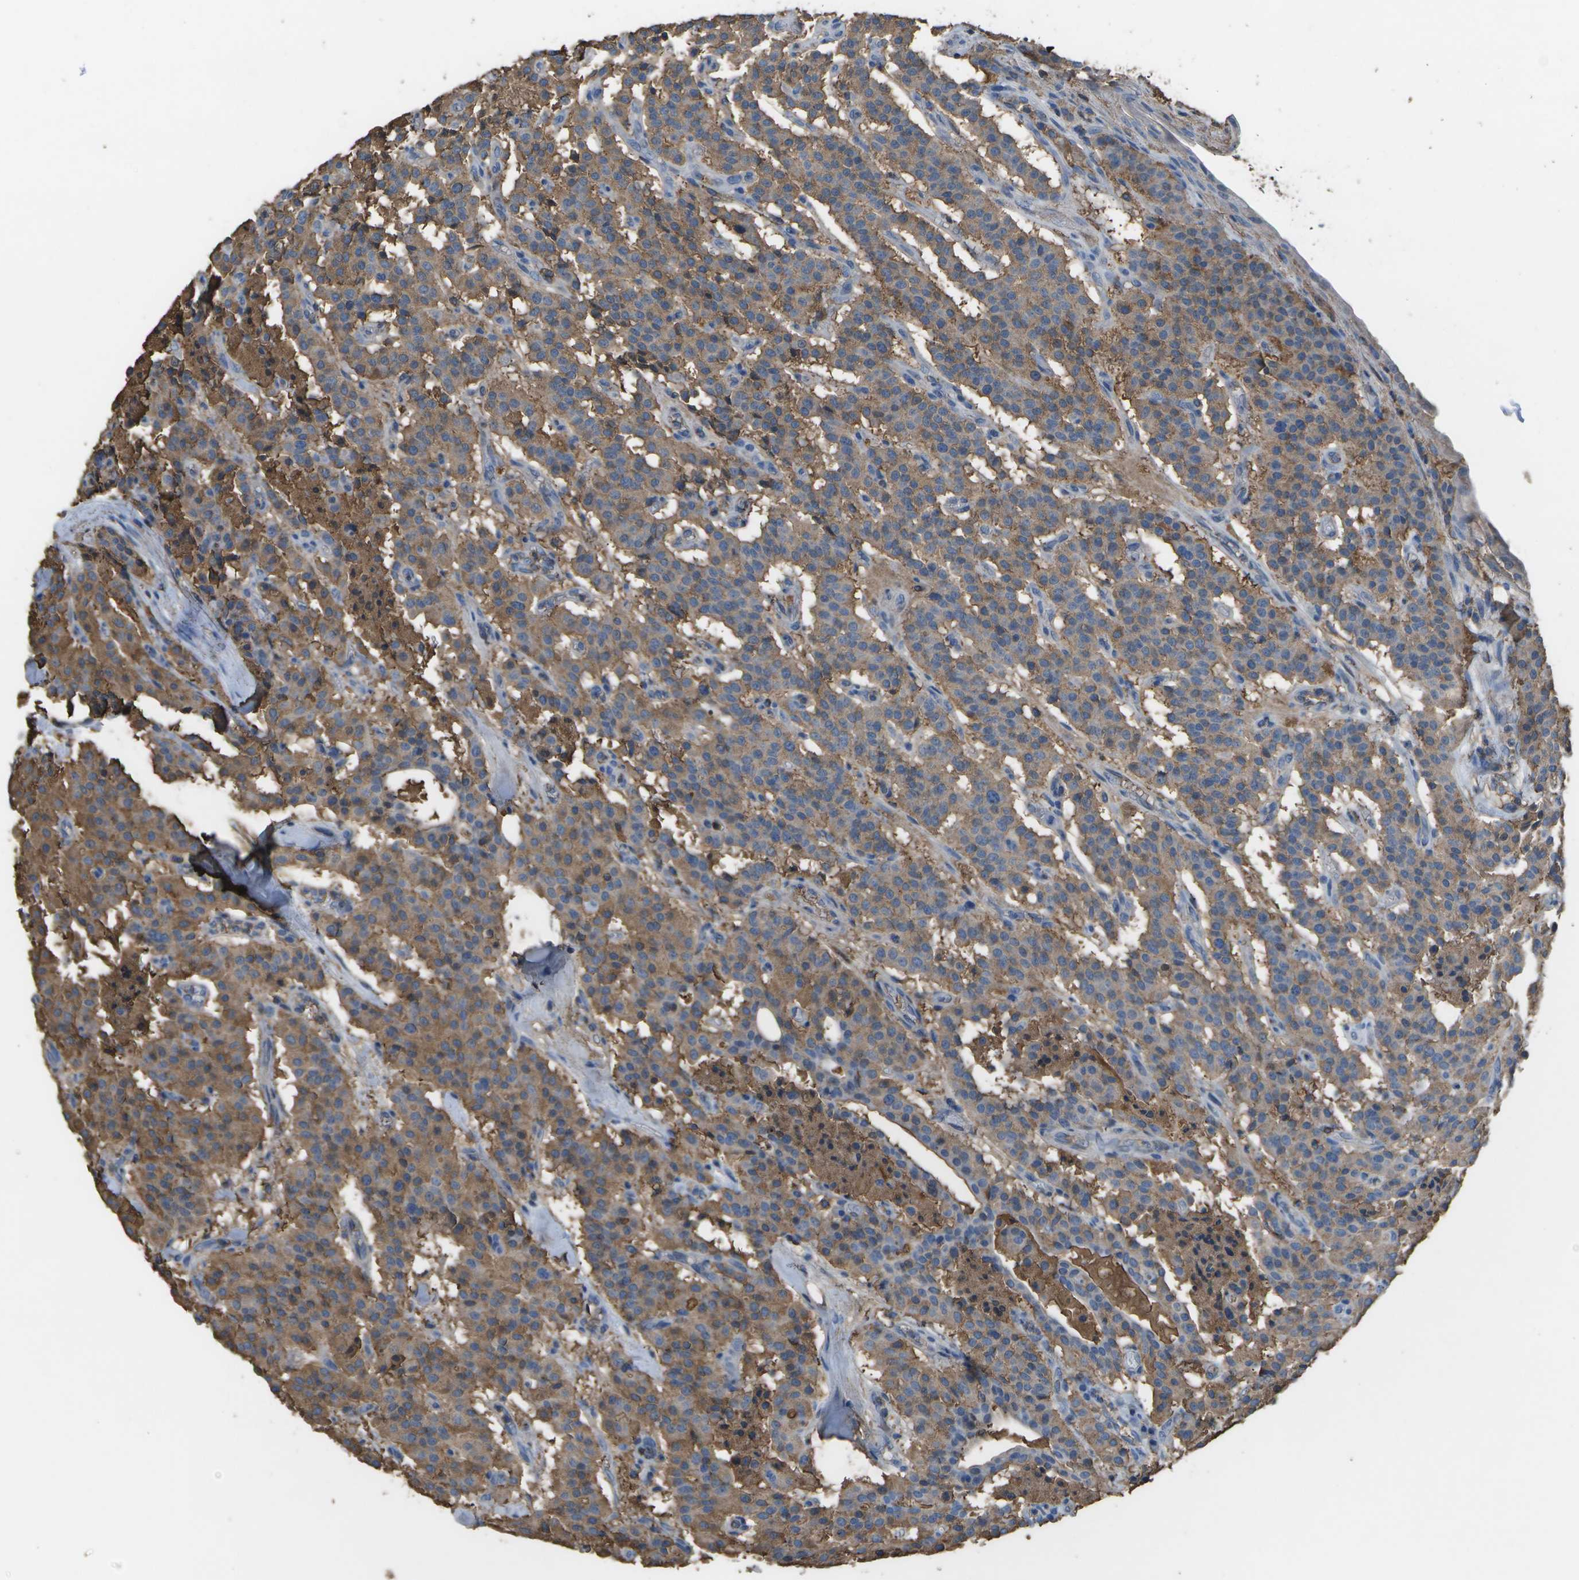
{"staining": {"intensity": "moderate", "quantity": ">75%", "location": "cytoplasmic/membranous"}, "tissue": "carcinoid", "cell_type": "Tumor cells", "image_type": "cancer", "snomed": [{"axis": "morphology", "description": "Carcinoid, malignant, NOS"}, {"axis": "topography", "description": "Lung"}], "caption": "Carcinoid stained with DAB (3,3'-diaminobenzidine) immunohistochemistry (IHC) displays medium levels of moderate cytoplasmic/membranous expression in about >75% of tumor cells.", "gene": "CYP4F11", "patient": {"sex": "male", "age": 30}}